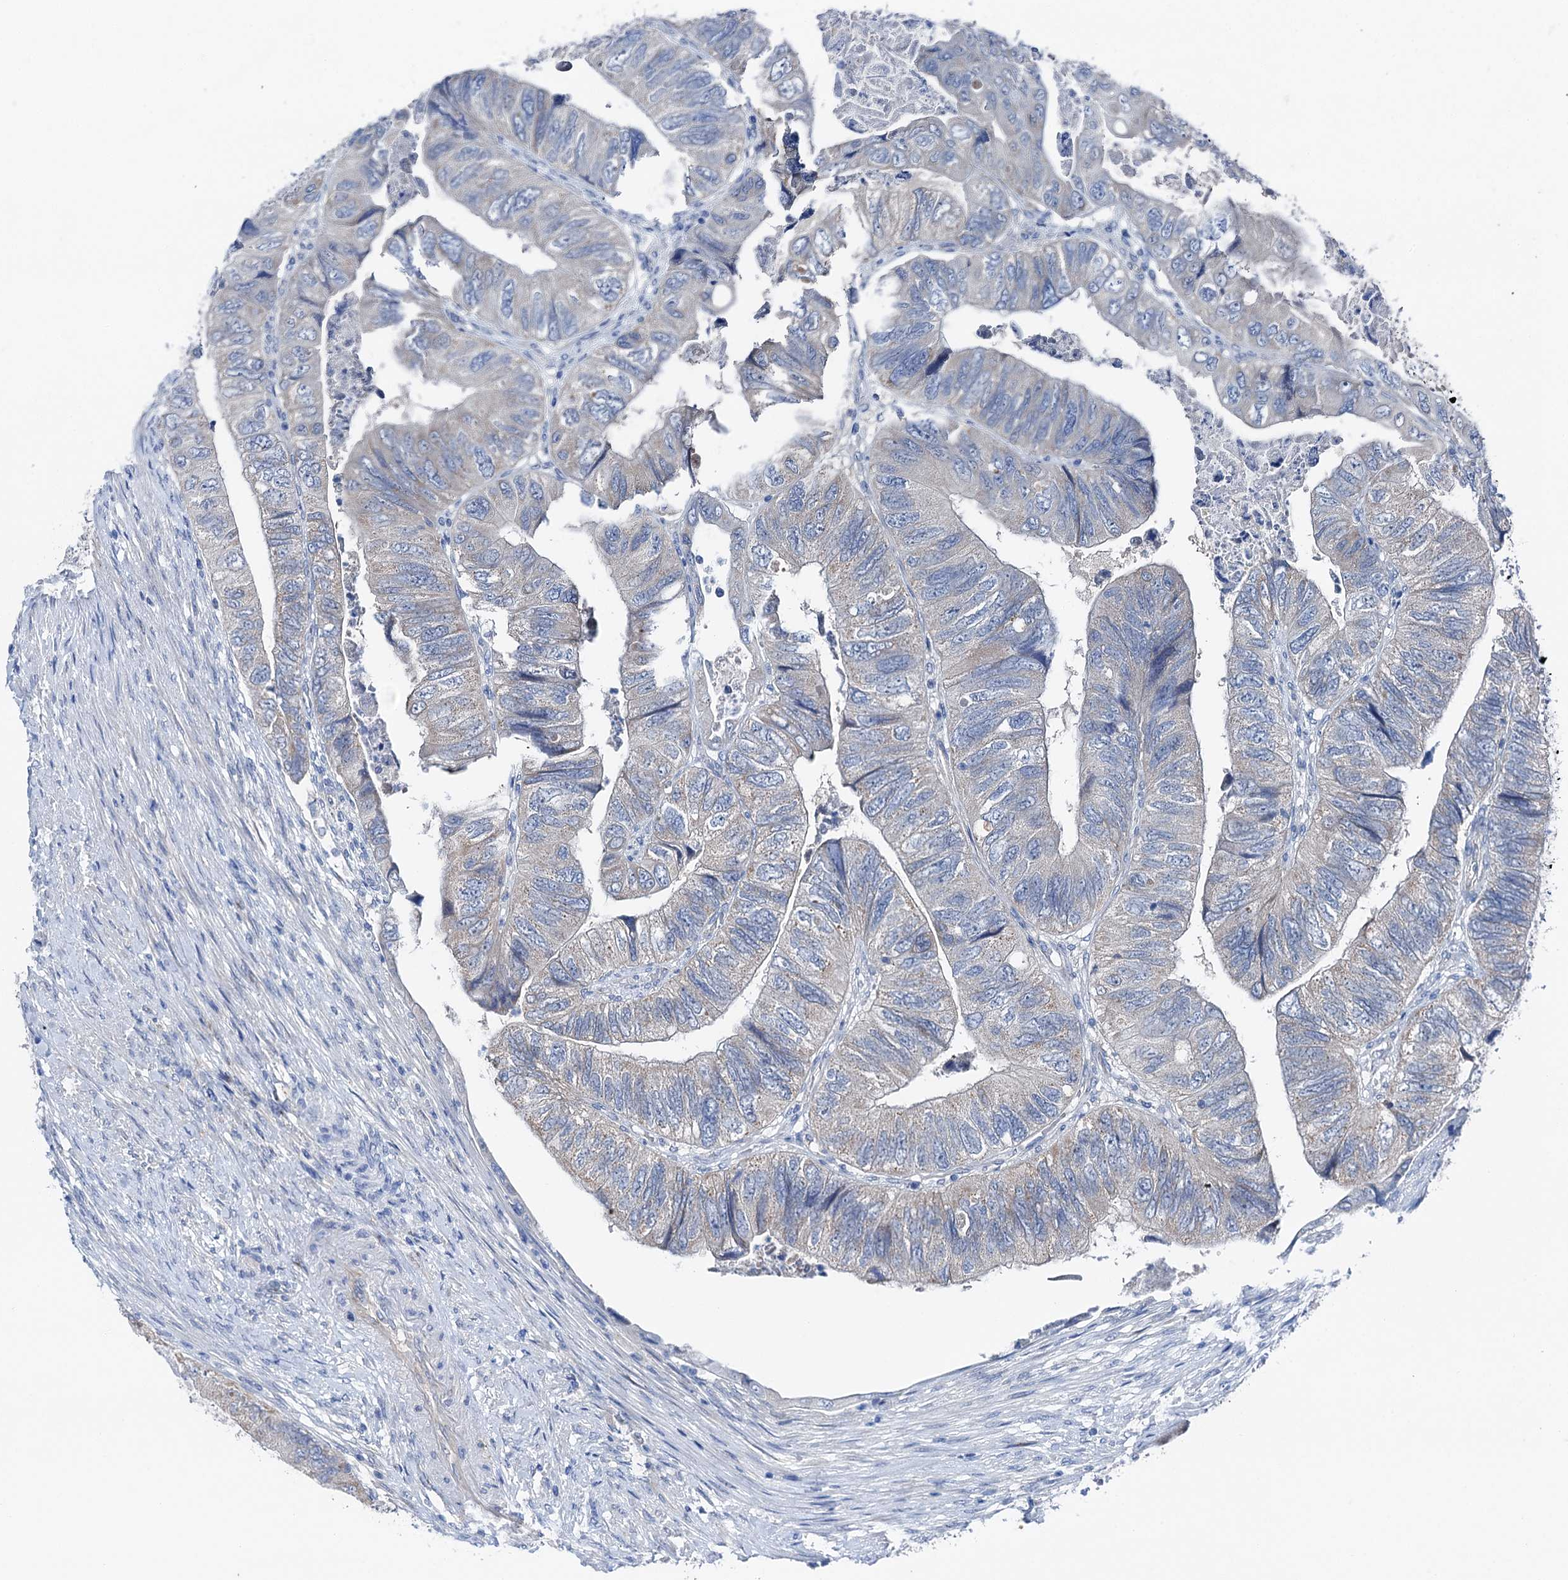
{"staining": {"intensity": "negative", "quantity": "none", "location": "none"}, "tissue": "colorectal cancer", "cell_type": "Tumor cells", "image_type": "cancer", "snomed": [{"axis": "morphology", "description": "Adenocarcinoma, NOS"}, {"axis": "topography", "description": "Rectum"}], "caption": "Immunohistochemistry (IHC) of colorectal cancer (adenocarcinoma) reveals no staining in tumor cells.", "gene": "SHROOM1", "patient": {"sex": "male", "age": 63}}